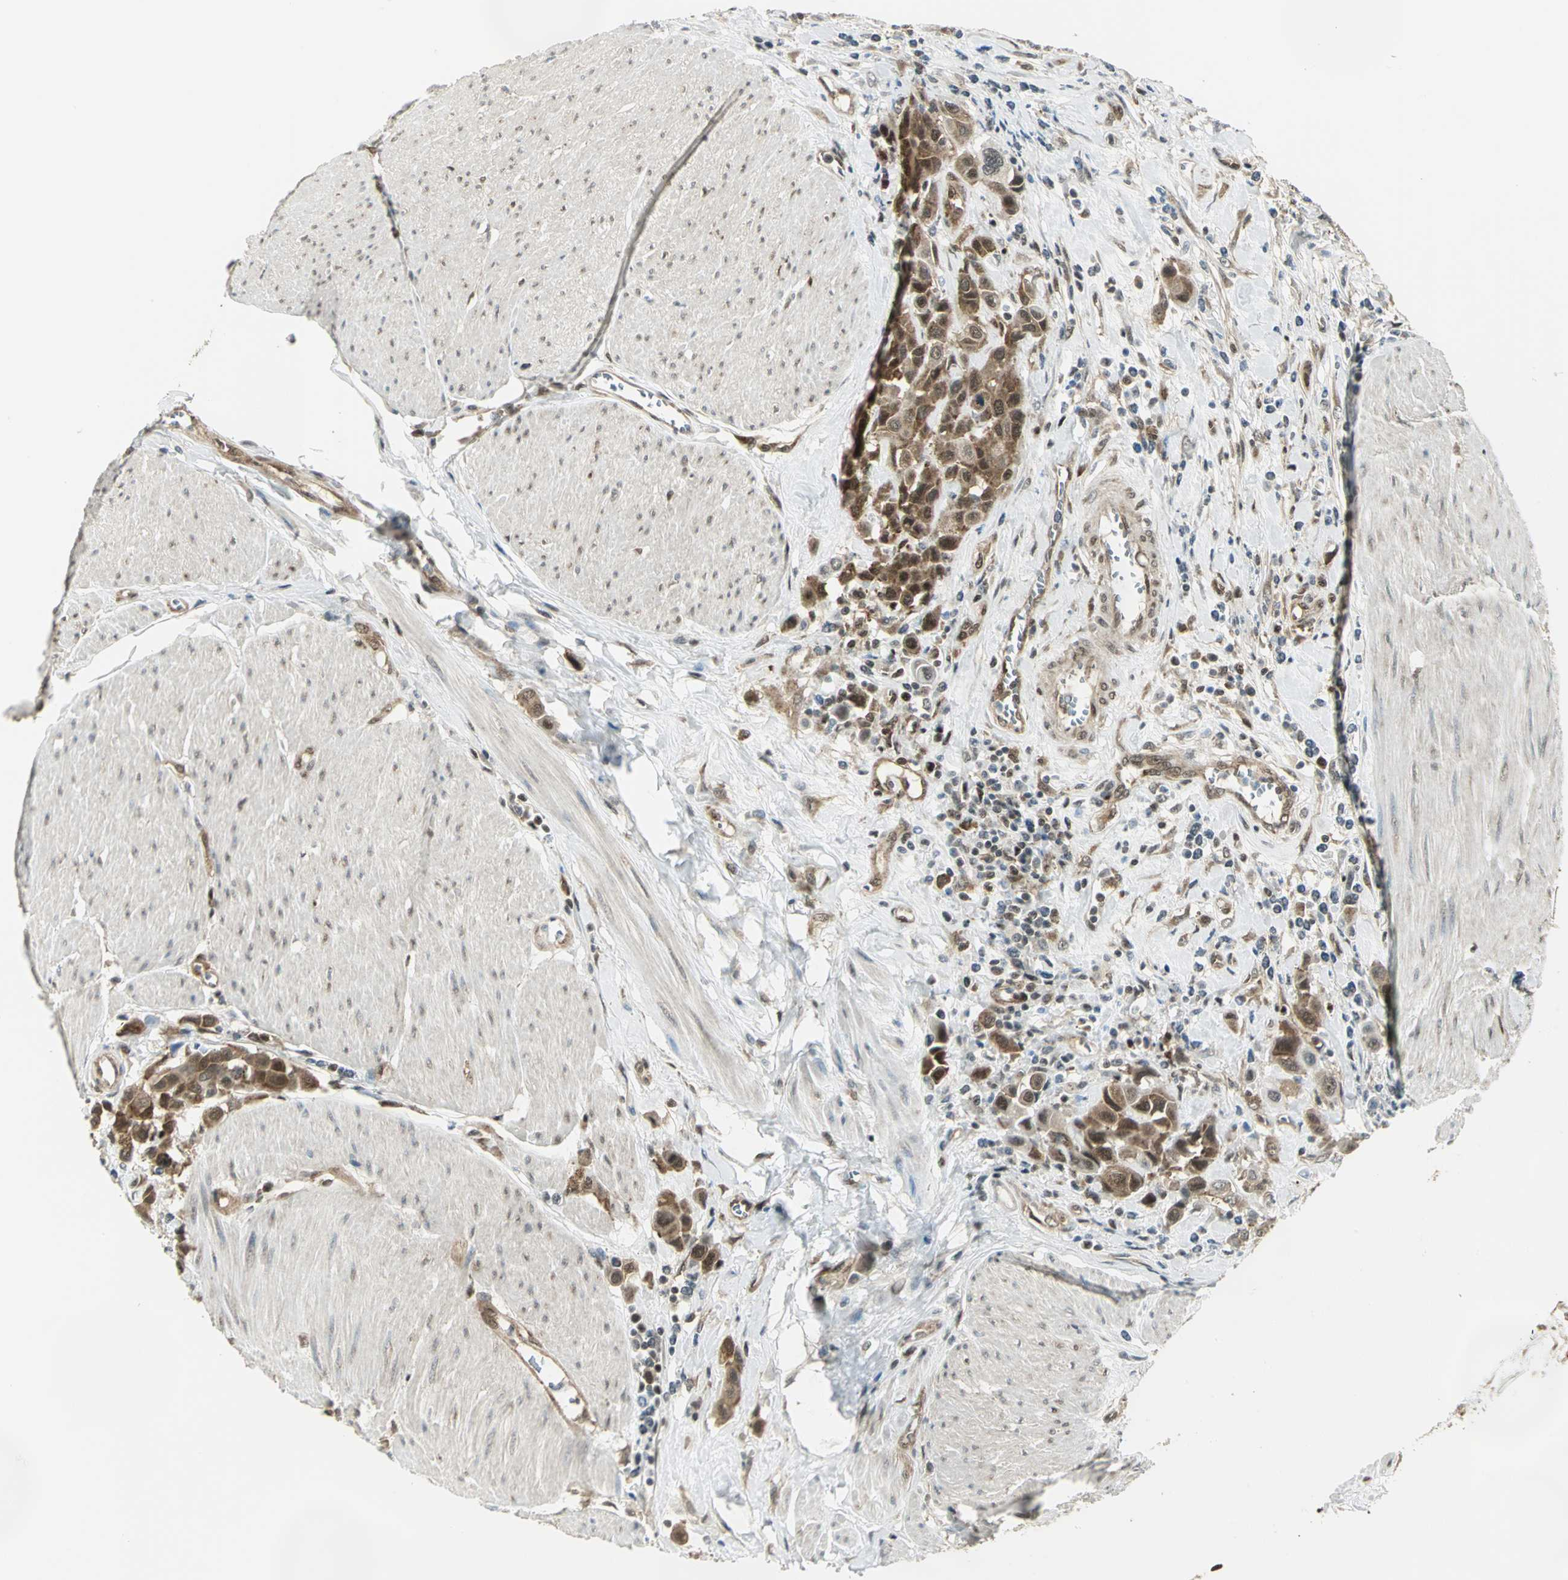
{"staining": {"intensity": "strong", "quantity": ">75%", "location": "cytoplasmic/membranous,nuclear"}, "tissue": "urothelial cancer", "cell_type": "Tumor cells", "image_type": "cancer", "snomed": [{"axis": "morphology", "description": "Urothelial carcinoma, High grade"}, {"axis": "topography", "description": "Urinary bladder"}], "caption": "This is a photomicrograph of immunohistochemistry (IHC) staining of urothelial cancer, which shows strong positivity in the cytoplasmic/membranous and nuclear of tumor cells.", "gene": "DDX5", "patient": {"sex": "male", "age": 50}}